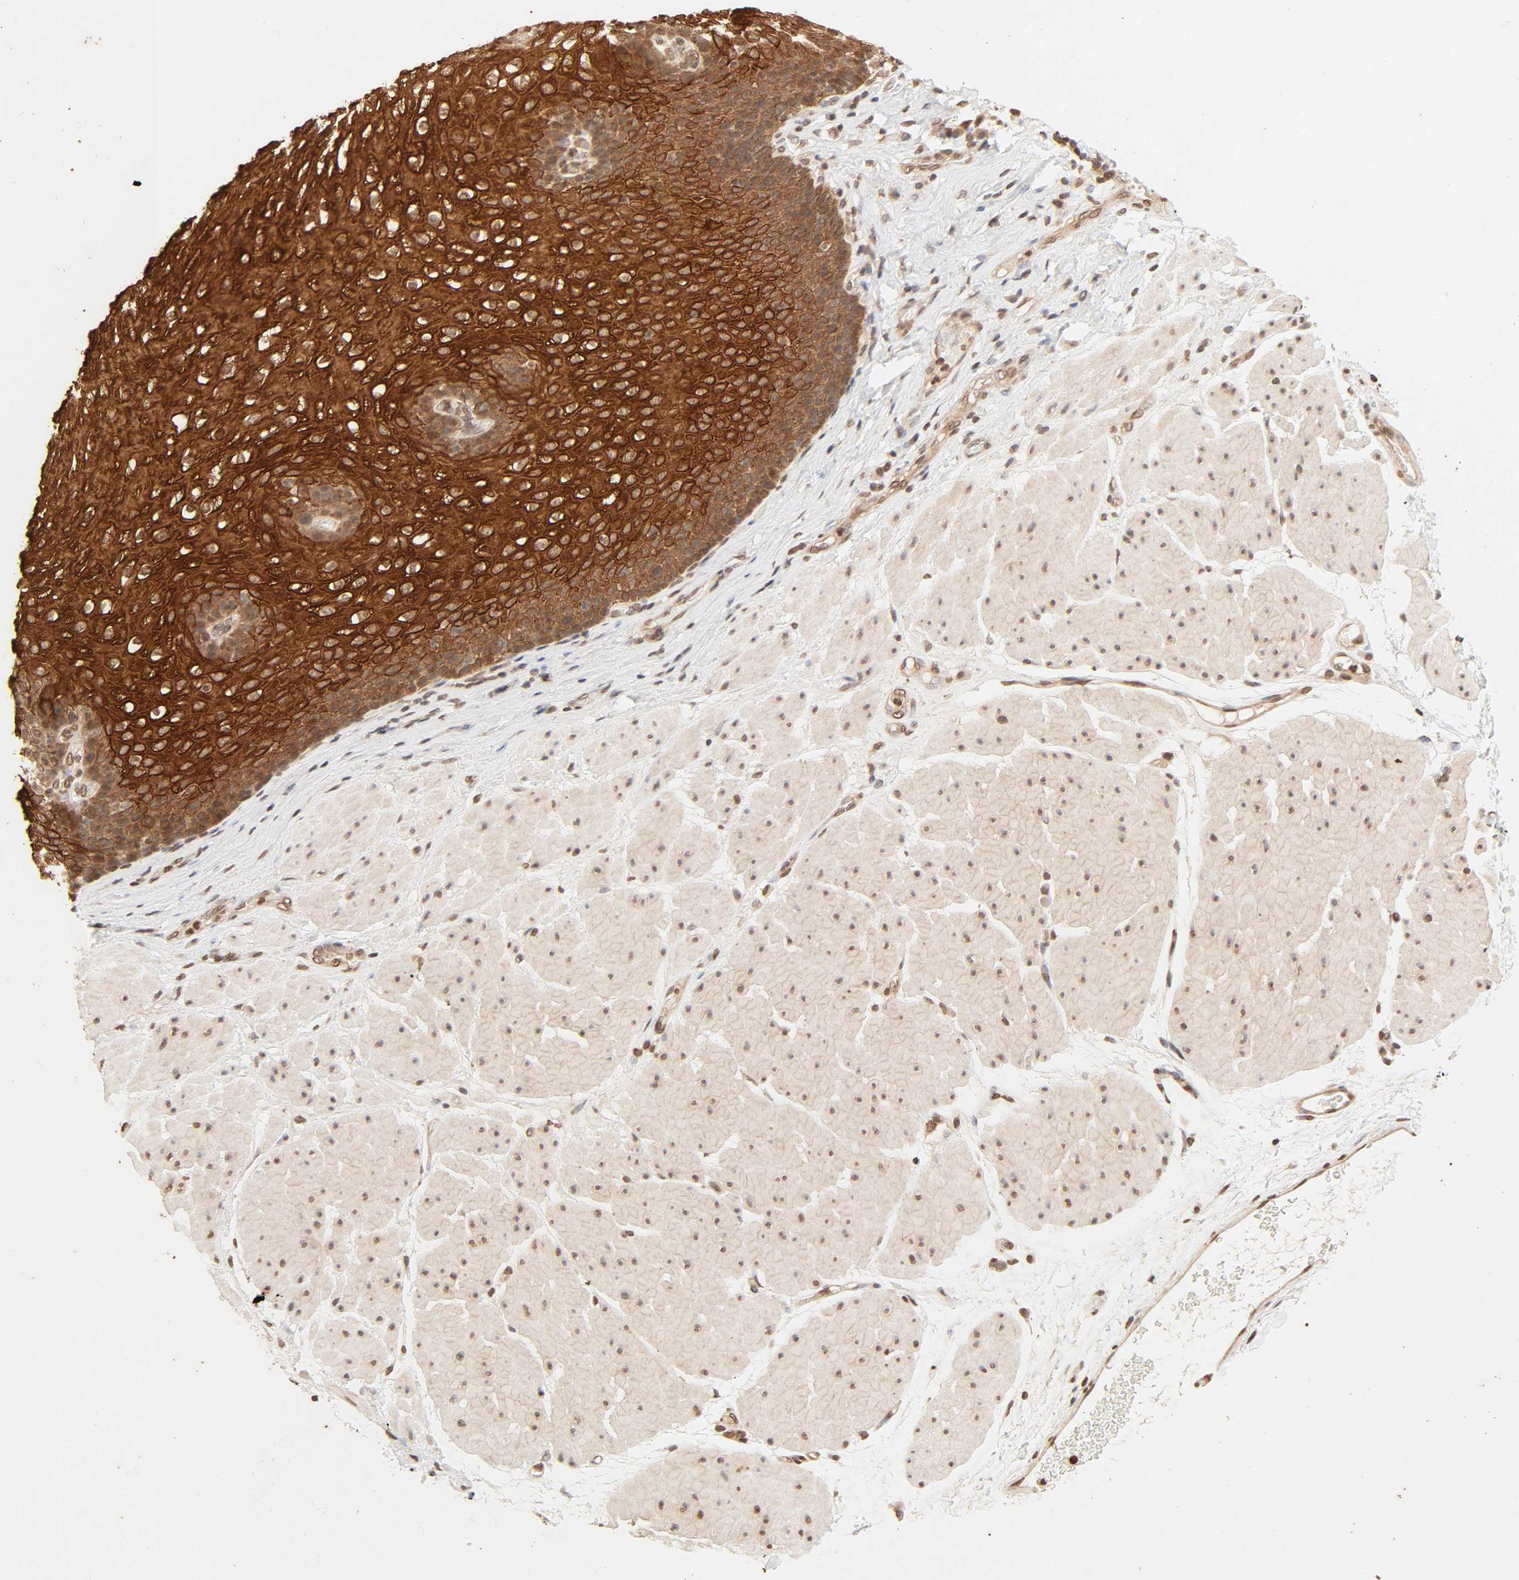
{"staining": {"intensity": "strong", "quantity": ">75%", "location": "cytoplasmic/membranous,nuclear"}, "tissue": "esophagus", "cell_type": "Squamous epithelial cells", "image_type": "normal", "snomed": [{"axis": "morphology", "description": "Normal tissue, NOS"}, {"axis": "topography", "description": "Esophagus"}], "caption": "A brown stain highlights strong cytoplasmic/membranous,nuclear staining of a protein in squamous epithelial cells of unremarkable human esophagus. The staining is performed using DAB (3,3'-diaminobenzidine) brown chromogen to label protein expression. The nuclei are counter-stained blue using hematoxylin.", "gene": "TBL1X", "patient": {"sex": "male", "age": 48}}